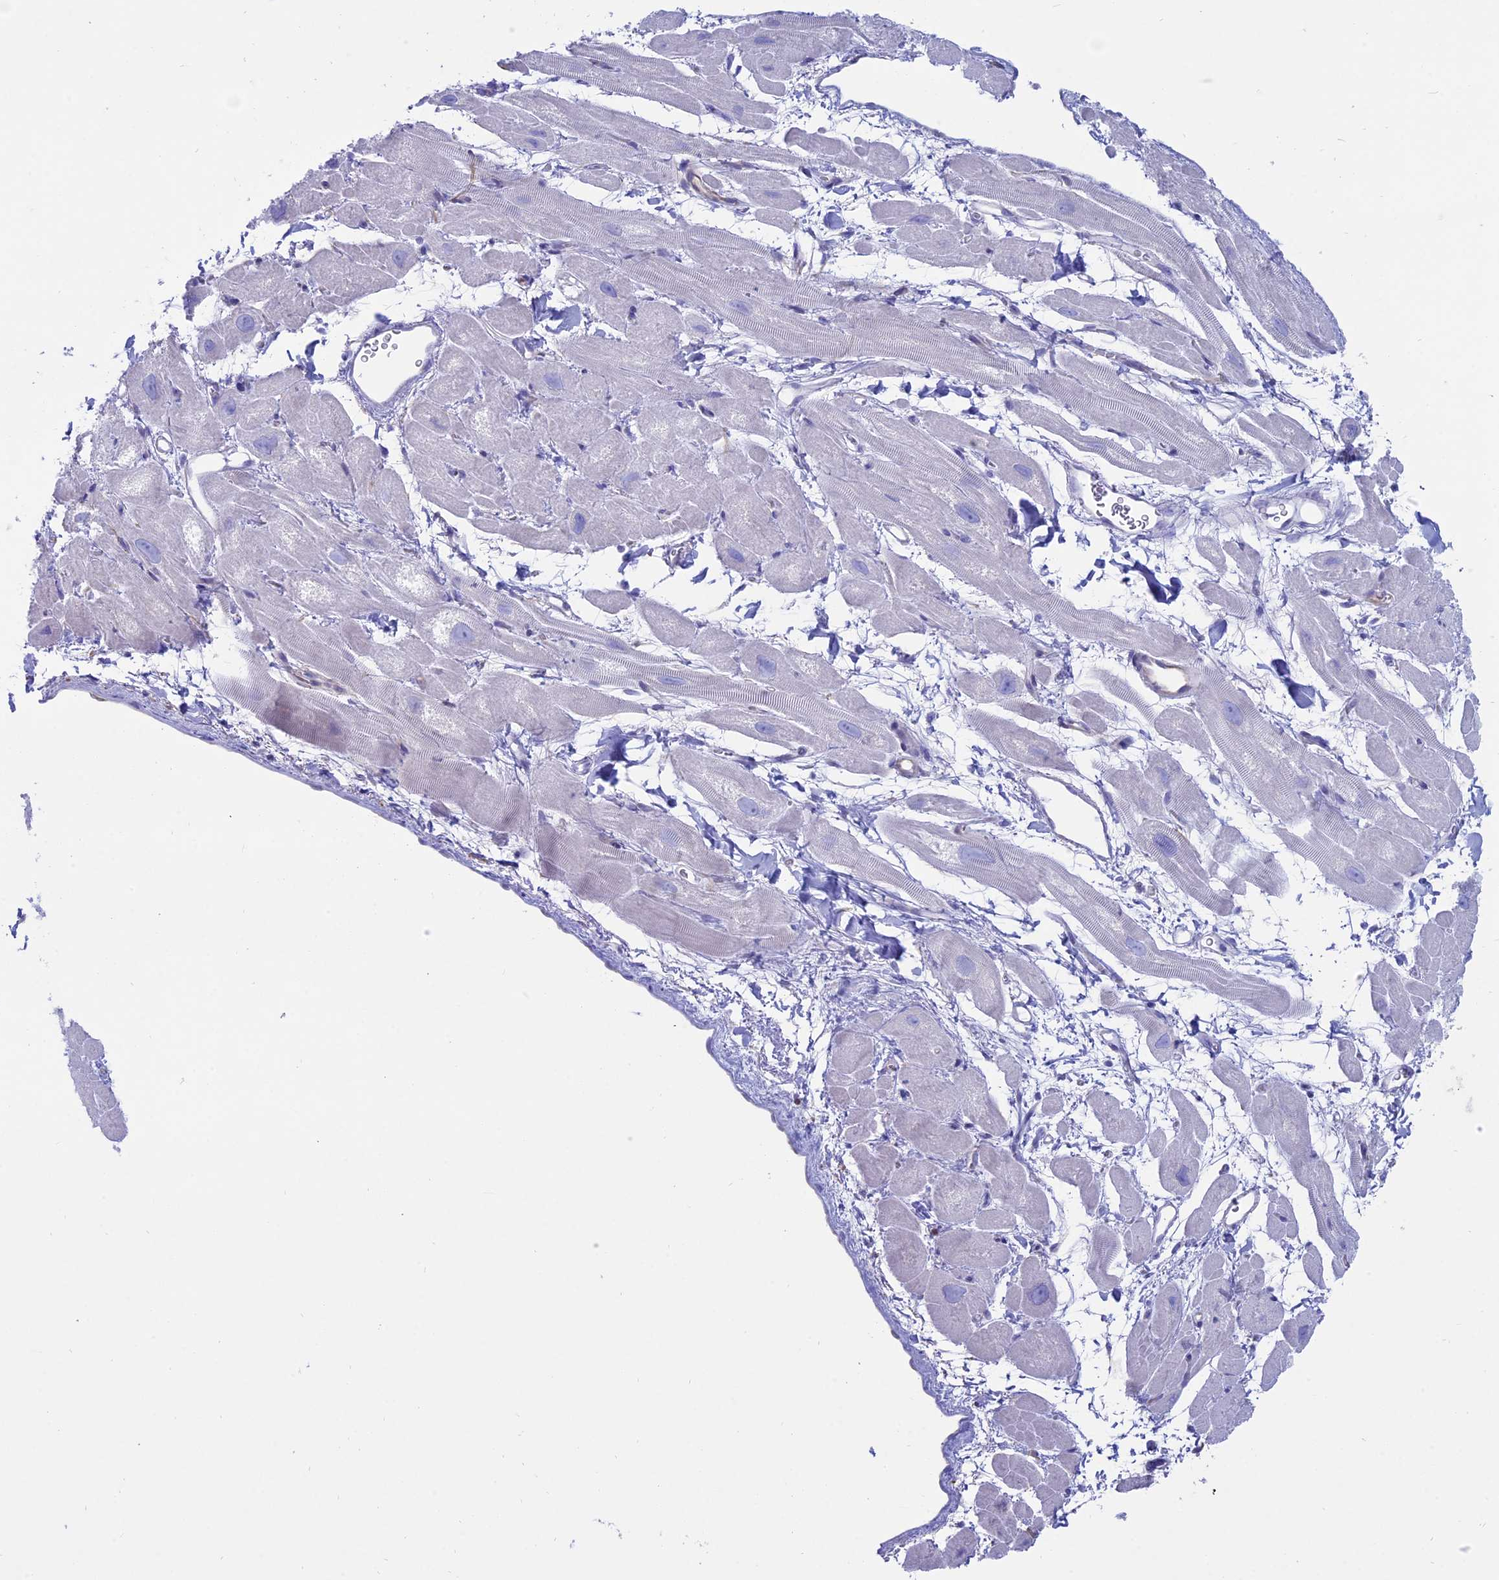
{"staining": {"intensity": "negative", "quantity": "none", "location": "none"}, "tissue": "heart muscle", "cell_type": "Cardiomyocytes", "image_type": "normal", "snomed": [{"axis": "morphology", "description": "Normal tissue, NOS"}, {"axis": "topography", "description": "Heart"}], "caption": "This is a micrograph of immunohistochemistry staining of benign heart muscle, which shows no expression in cardiomyocytes.", "gene": "OR2AE1", "patient": {"sex": "male", "age": 49}}